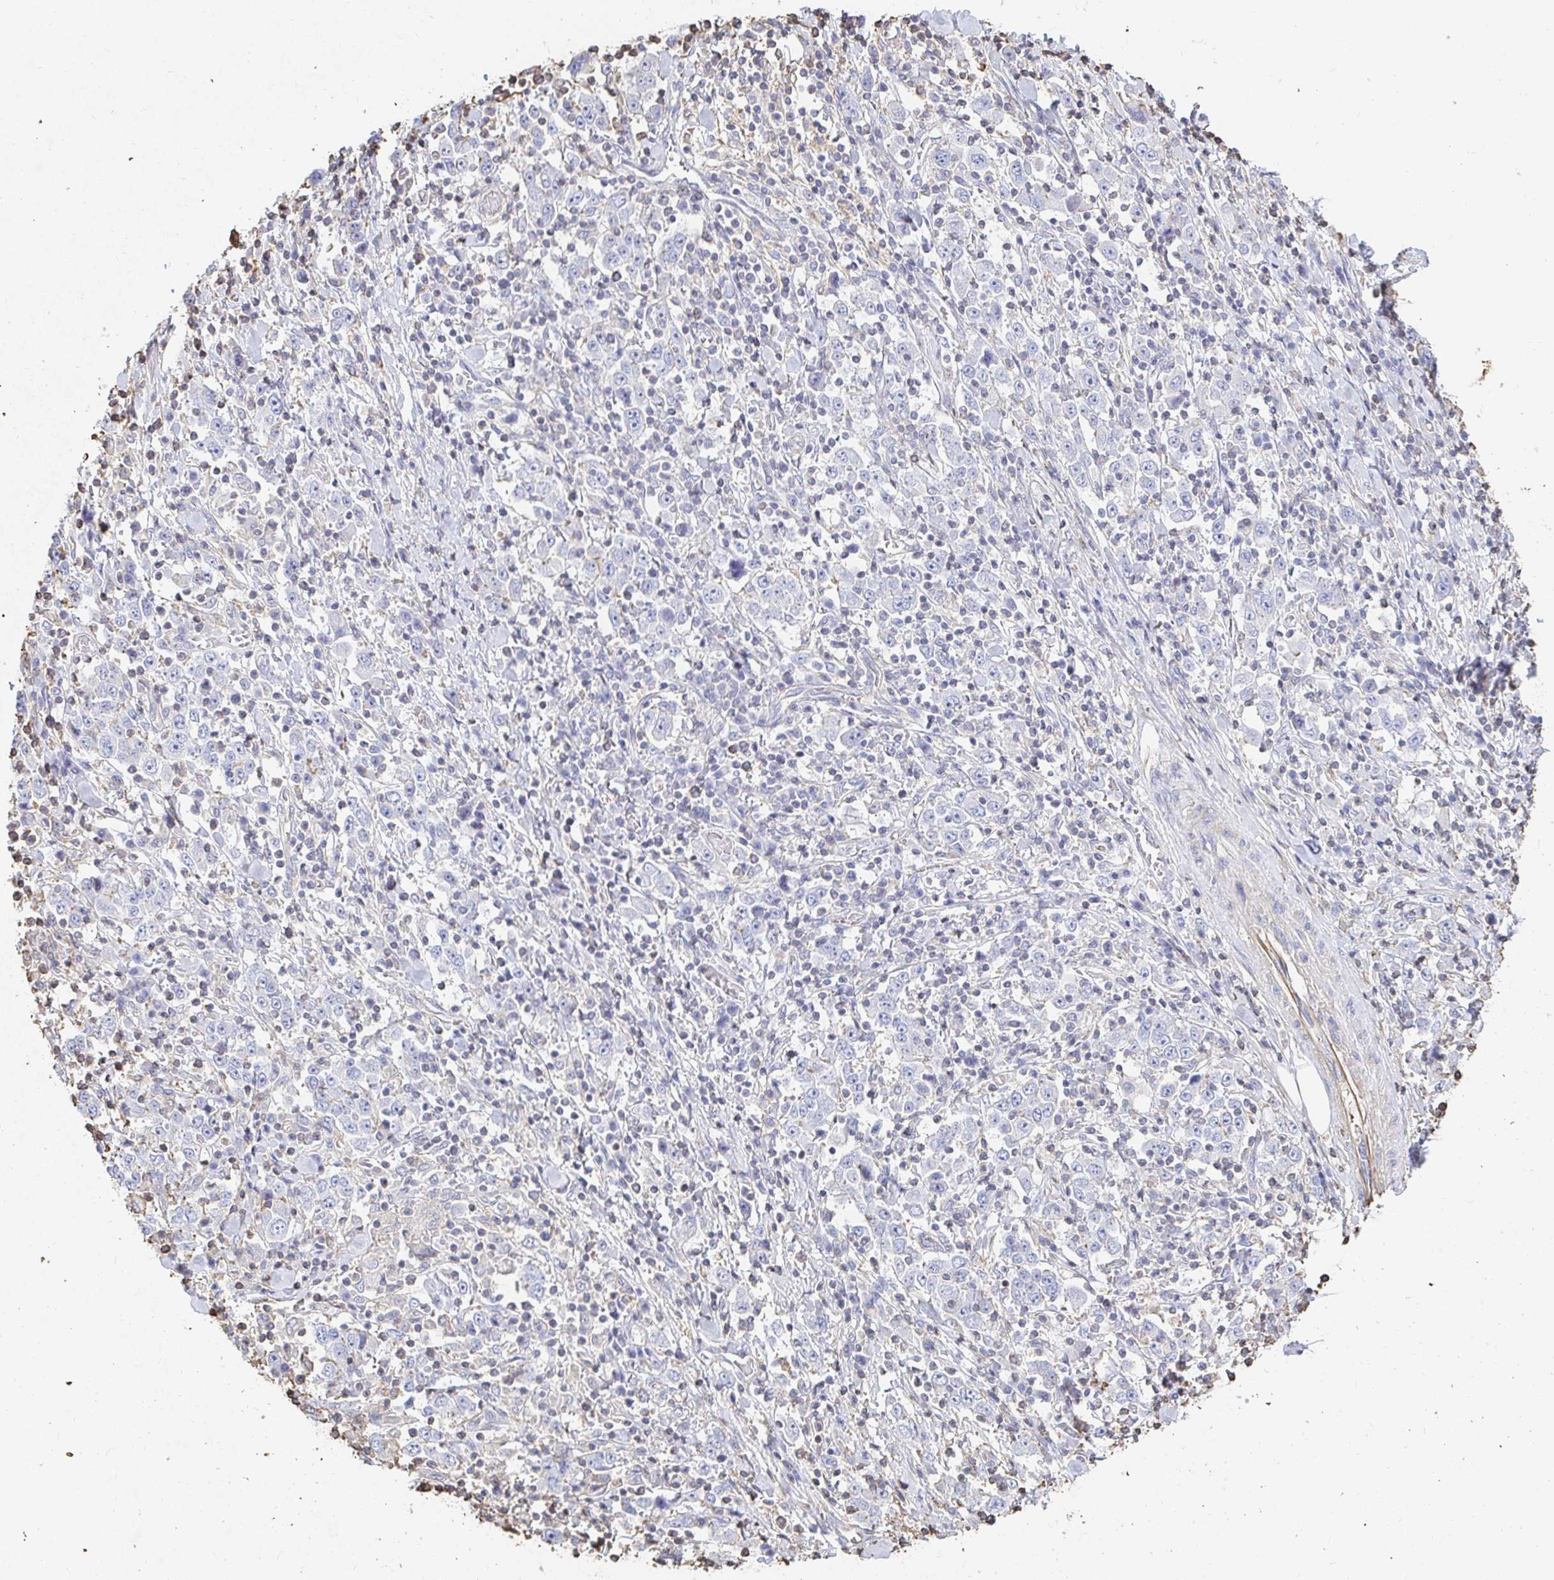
{"staining": {"intensity": "negative", "quantity": "none", "location": "none"}, "tissue": "stomach cancer", "cell_type": "Tumor cells", "image_type": "cancer", "snomed": [{"axis": "morphology", "description": "Normal tissue, NOS"}, {"axis": "morphology", "description": "Adenocarcinoma, NOS"}, {"axis": "topography", "description": "Stomach, upper"}, {"axis": "topography", "description": "Stomach"}], "caption": "This is a image of immunohistochemistry staining of adenocarcinoma (stomach), which shows no expression in tumor cells.", "gene": "PTPN14", "patient": {"sex": "male", "age": 59}}